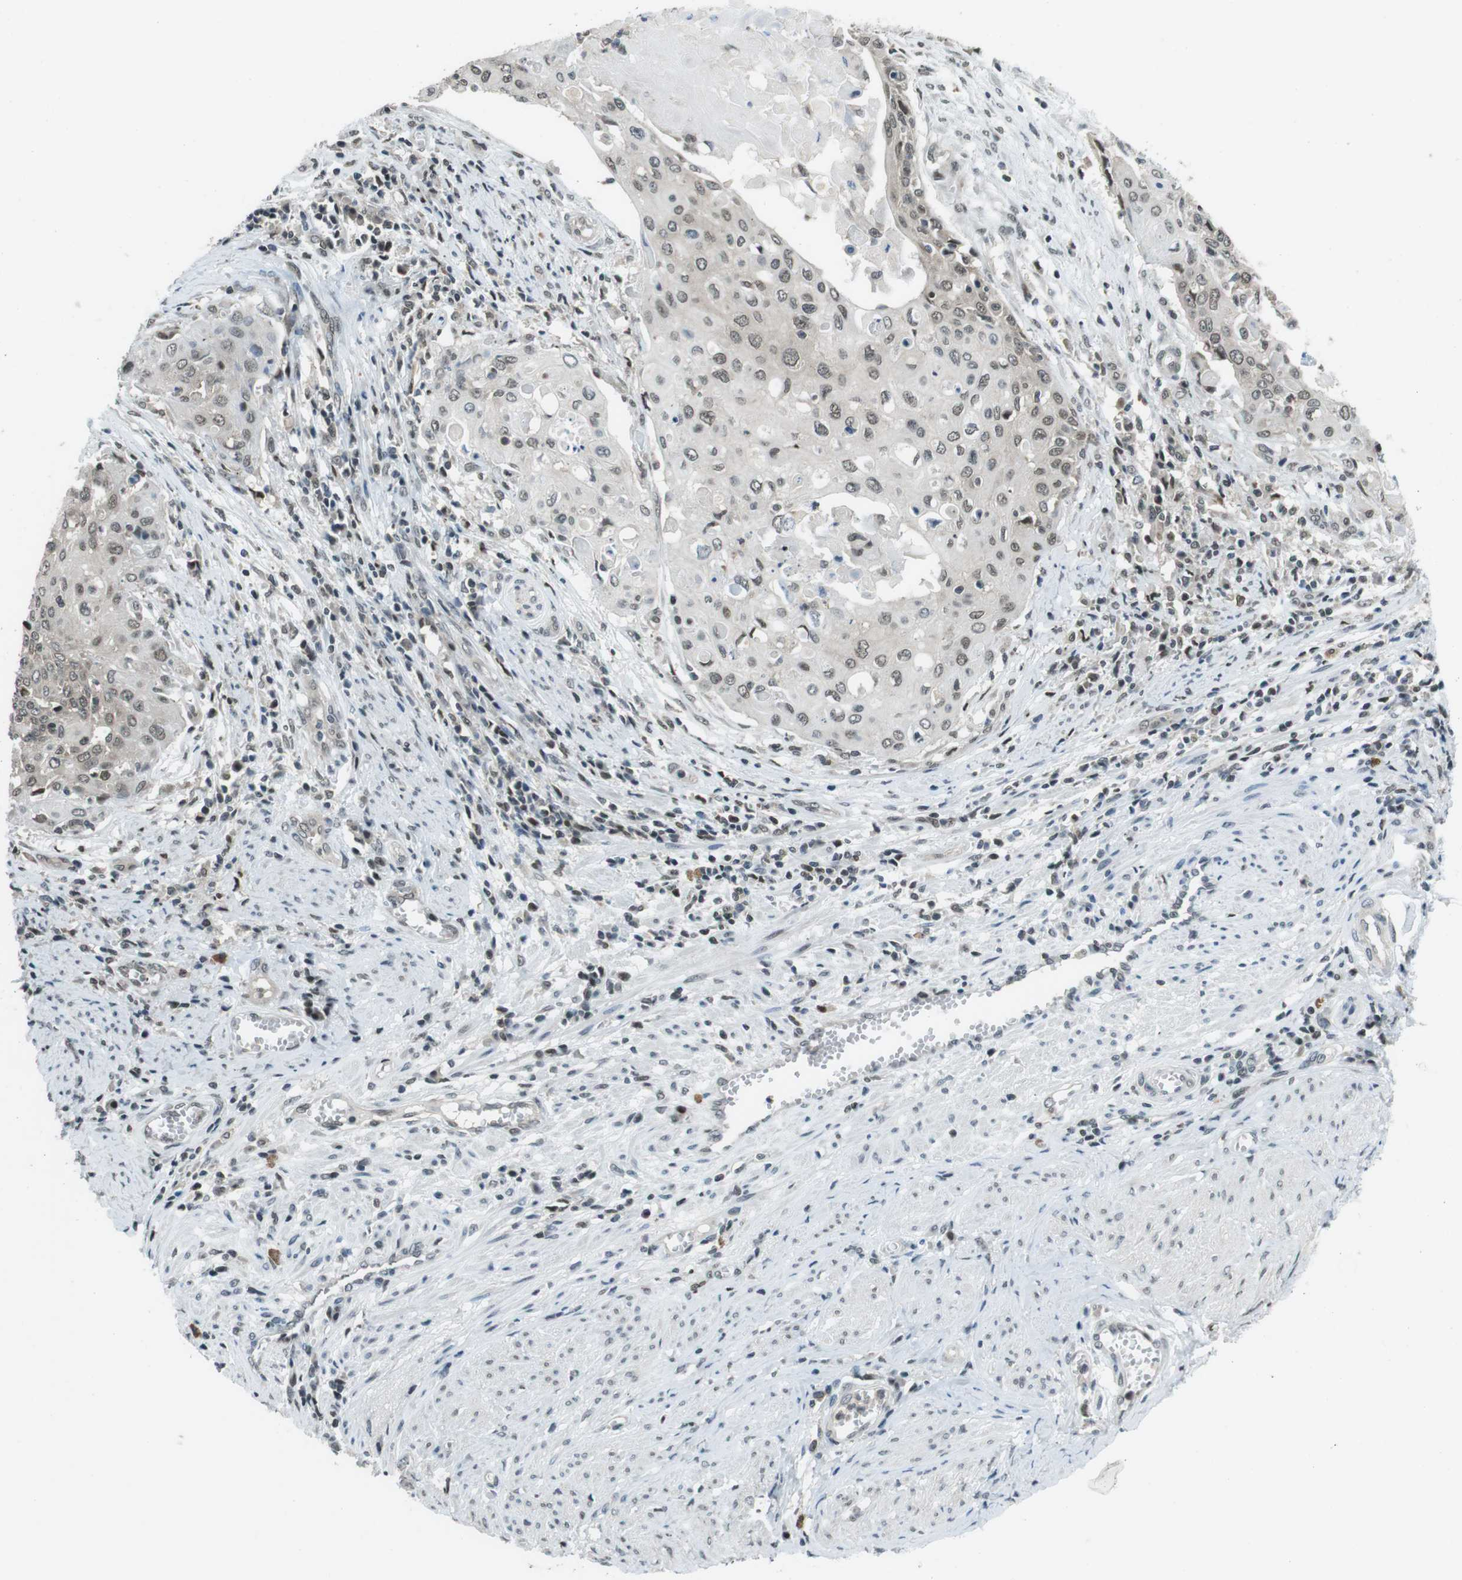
{"staining": {"intensity": "weak", "quantity": "25%-75%", "location": "nuclear"}, "tissue": "cervical cancer", "cell_type": "Tumor cells", "image_type": "cancer", "snomed": [{"axis": "morphology", "description": "Squamous cell carcinoma, NOS"}, {"axis": "topography", "description": "Cervix"}], "caption": "An immunohistochemistry (IHC) photomicrograph of tumor tissue is shown. Protein staining in brown shows weak nuclear positivity in cervical cancer (squamous cell carcinoma) within tumor cells. Nuclei are stained in blue.", "gene": "NEK4", "patient": {"sex": "female", "age": 39}}